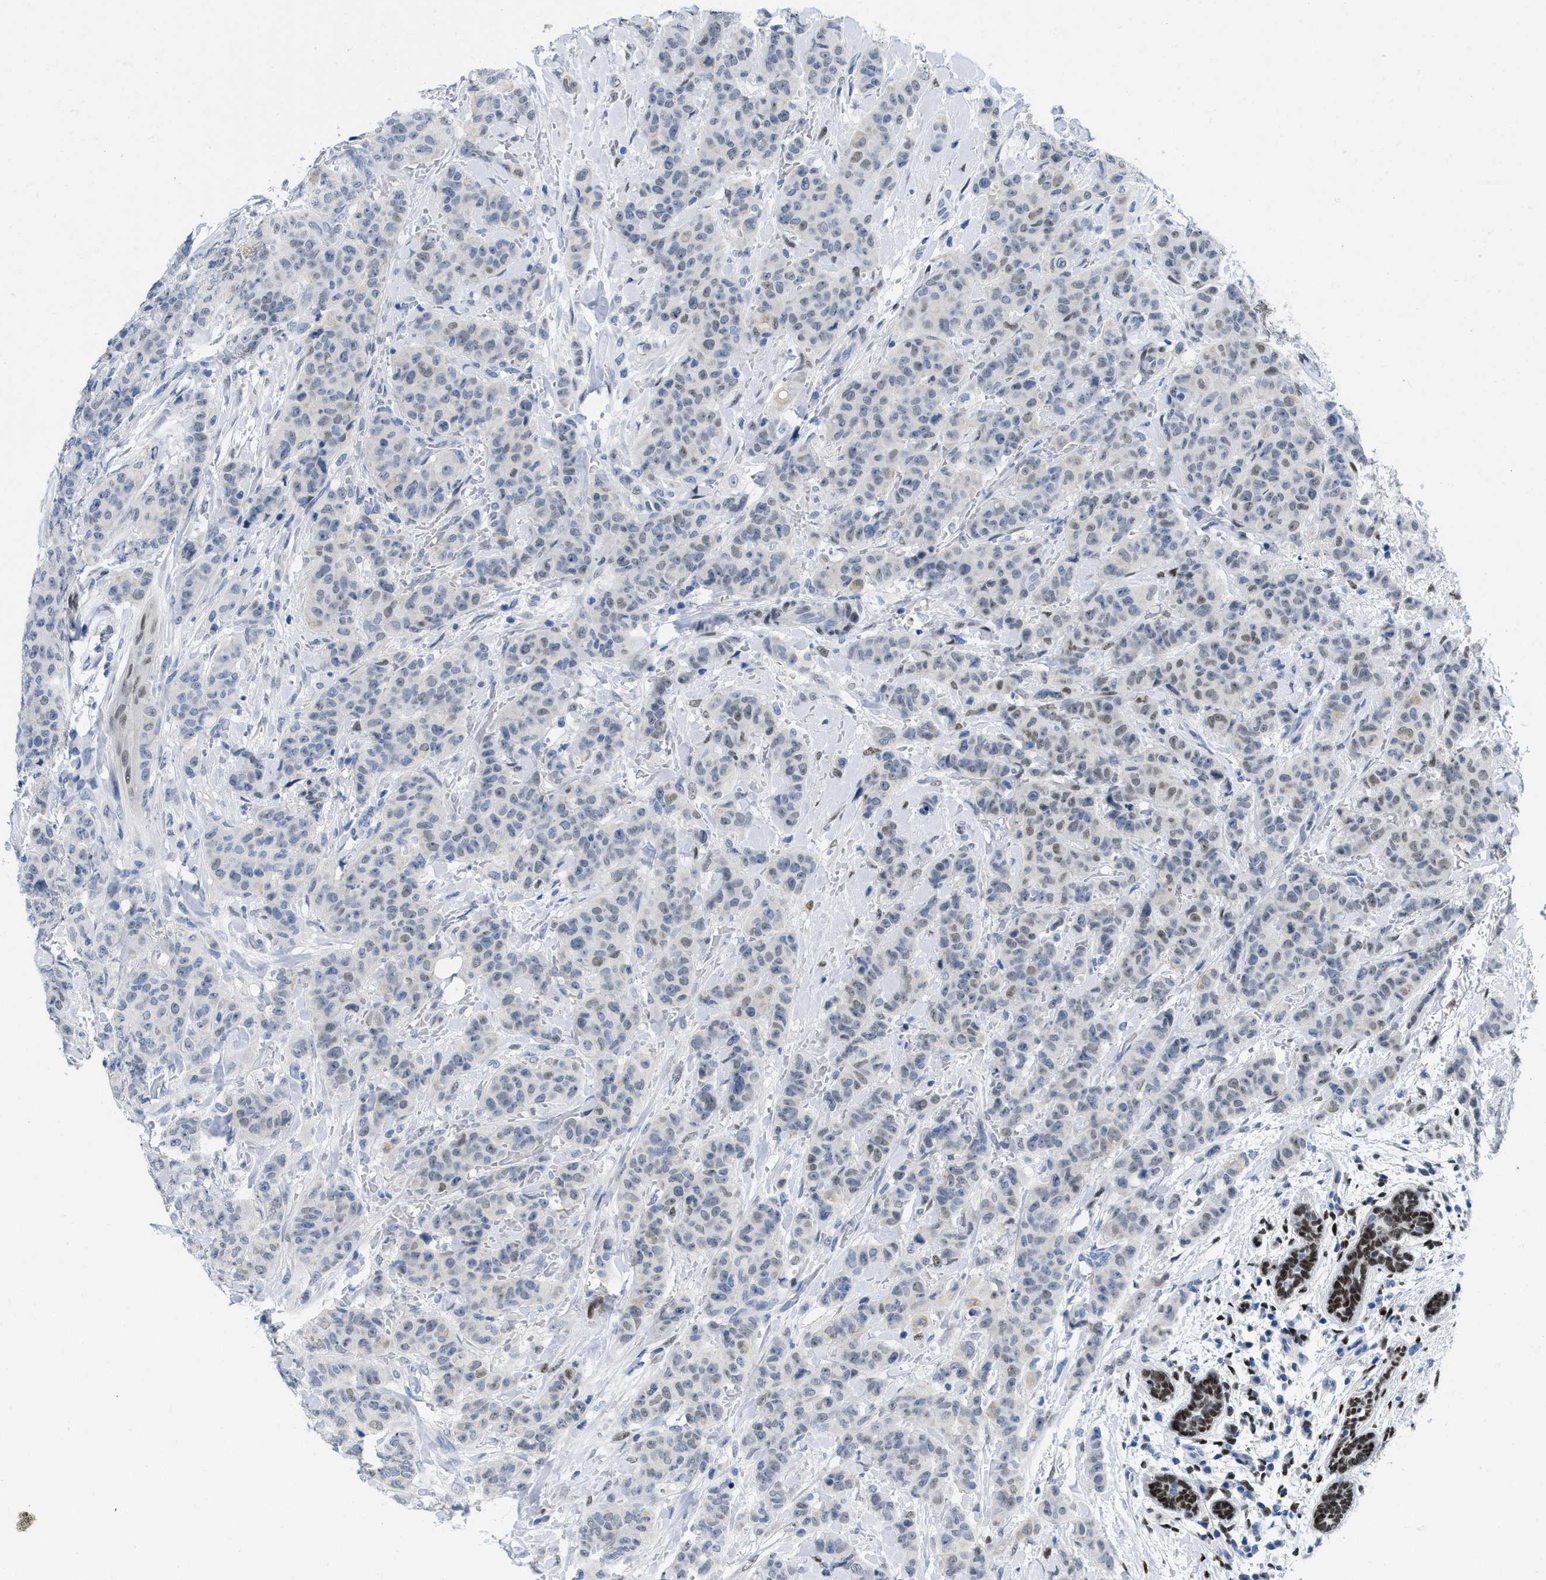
{"staining": {"intensity": "weak", "quantity": "<25%", "location": "nuclear"}, "tissue": "breast cancer", "cell_type": "Tumor cells", "image_type": "cancer", "snomed": [{"axis": "morphology", "description": "Normal tissue, NOS"}, {"axis": "morphology", "description": "Duct carcinoma"}, {"axis": "topography", "description": "Breast"}], "caption": "High magnification brightfield microscopy of infiltrating ductal carcinoma (breast) stained with DAB (brown) and counterstained with hematoxylin (blue): tumor cells show no significant positivity. (IHC, brightfield microscopy, high magnification).", "gene": "NFIX", "patient": {"sex": "female", "age": 40}}